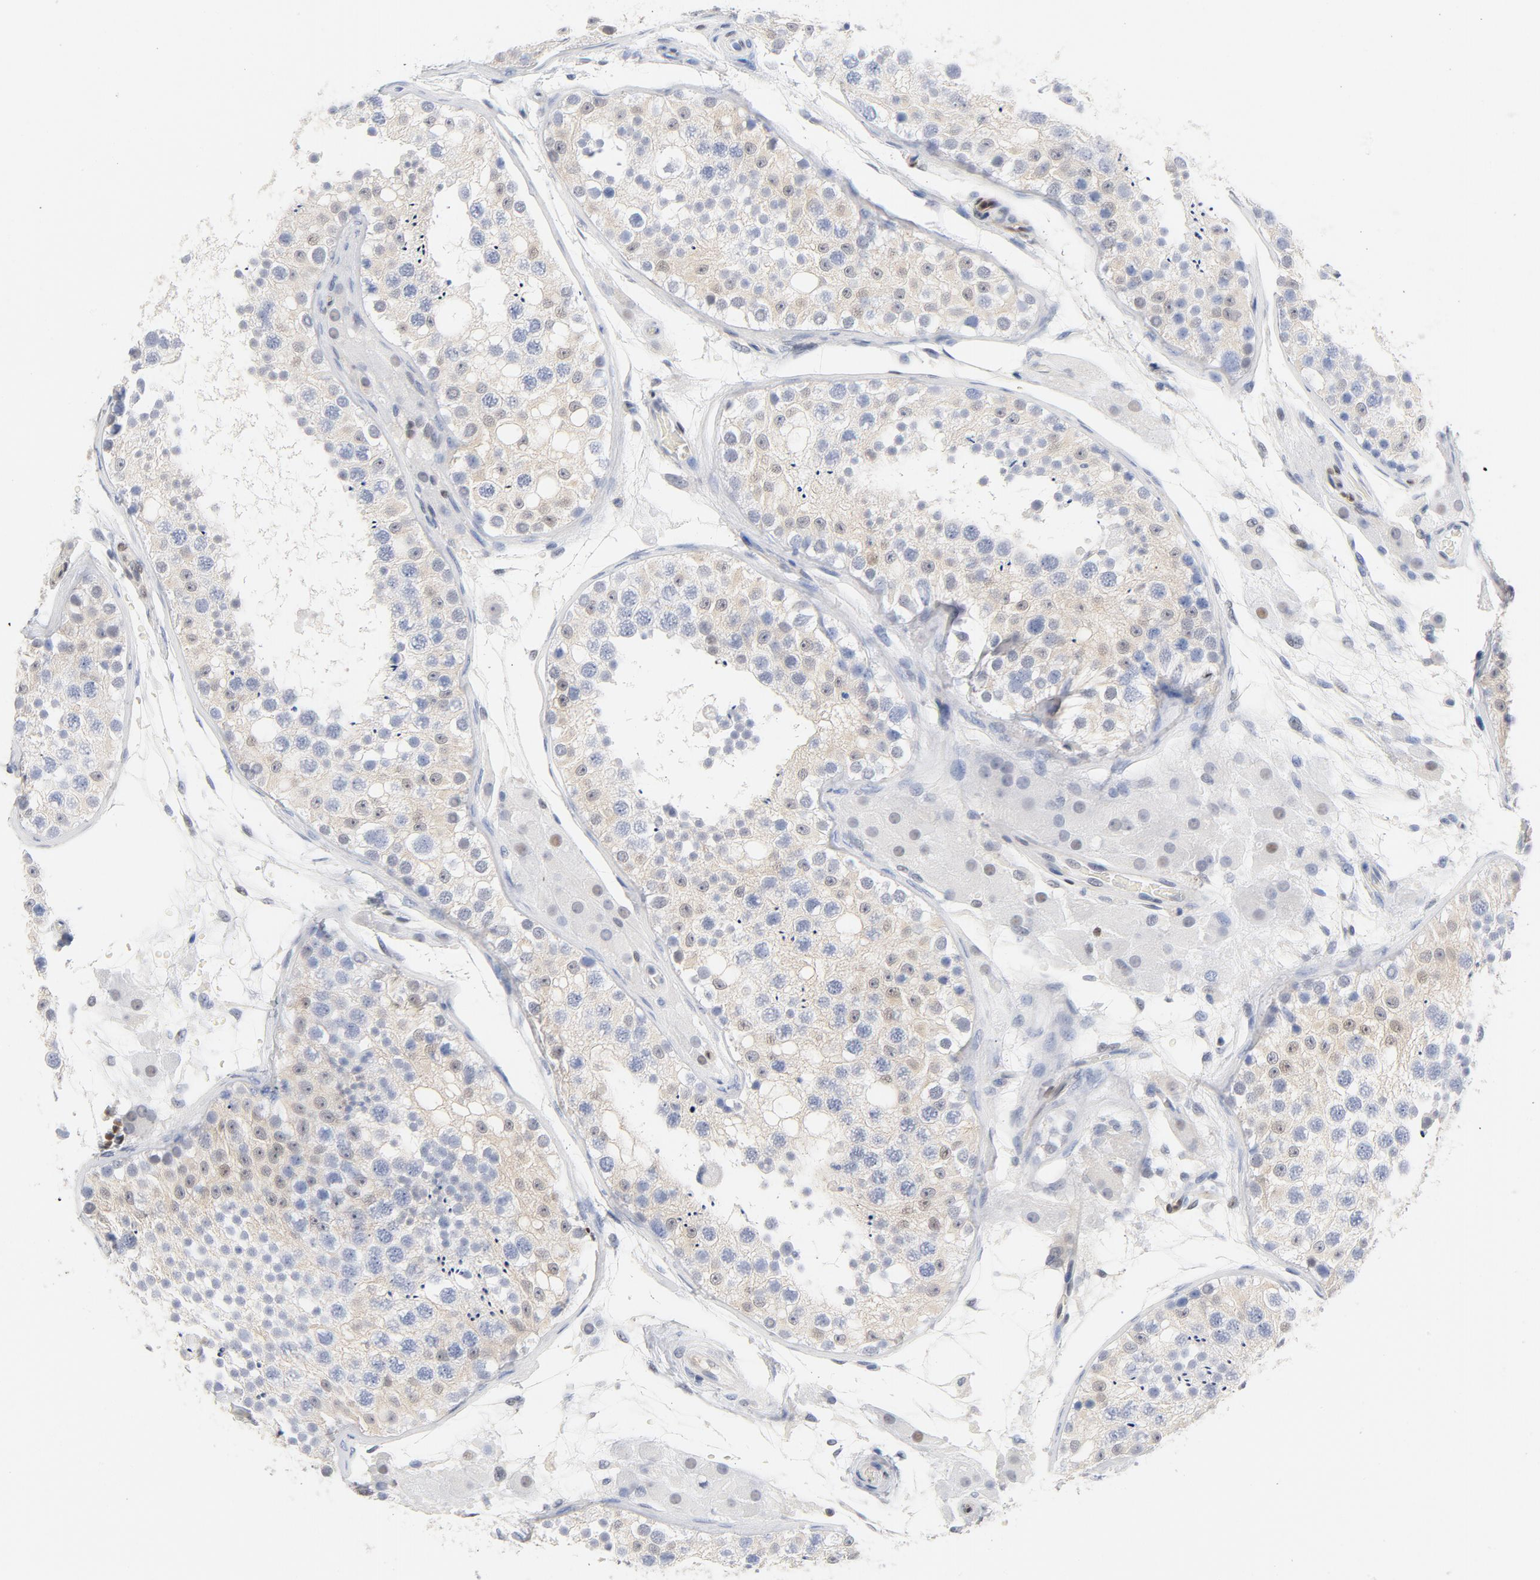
{"staining": {"intensity": "weak", "quantity": "25%-75%", "location": "cytoplasmic/membranous"}, "tissue": "testis", "cell_type": "Cells in seminiferous ducts", "image_type": "normal", "snomed": [{"axis": "morphology", "description": "Normal tissue, NOS"}, {"axis": "topography", "description": "Testis"}], "caption": "Cells in seminiferous ducts display low levels of weak cytoplasmic/membranous positivity in about 25%-75% of cells in benign human testis.", "gene": "CDKN1B", "patient": {"sex": "male", "age": 26}}